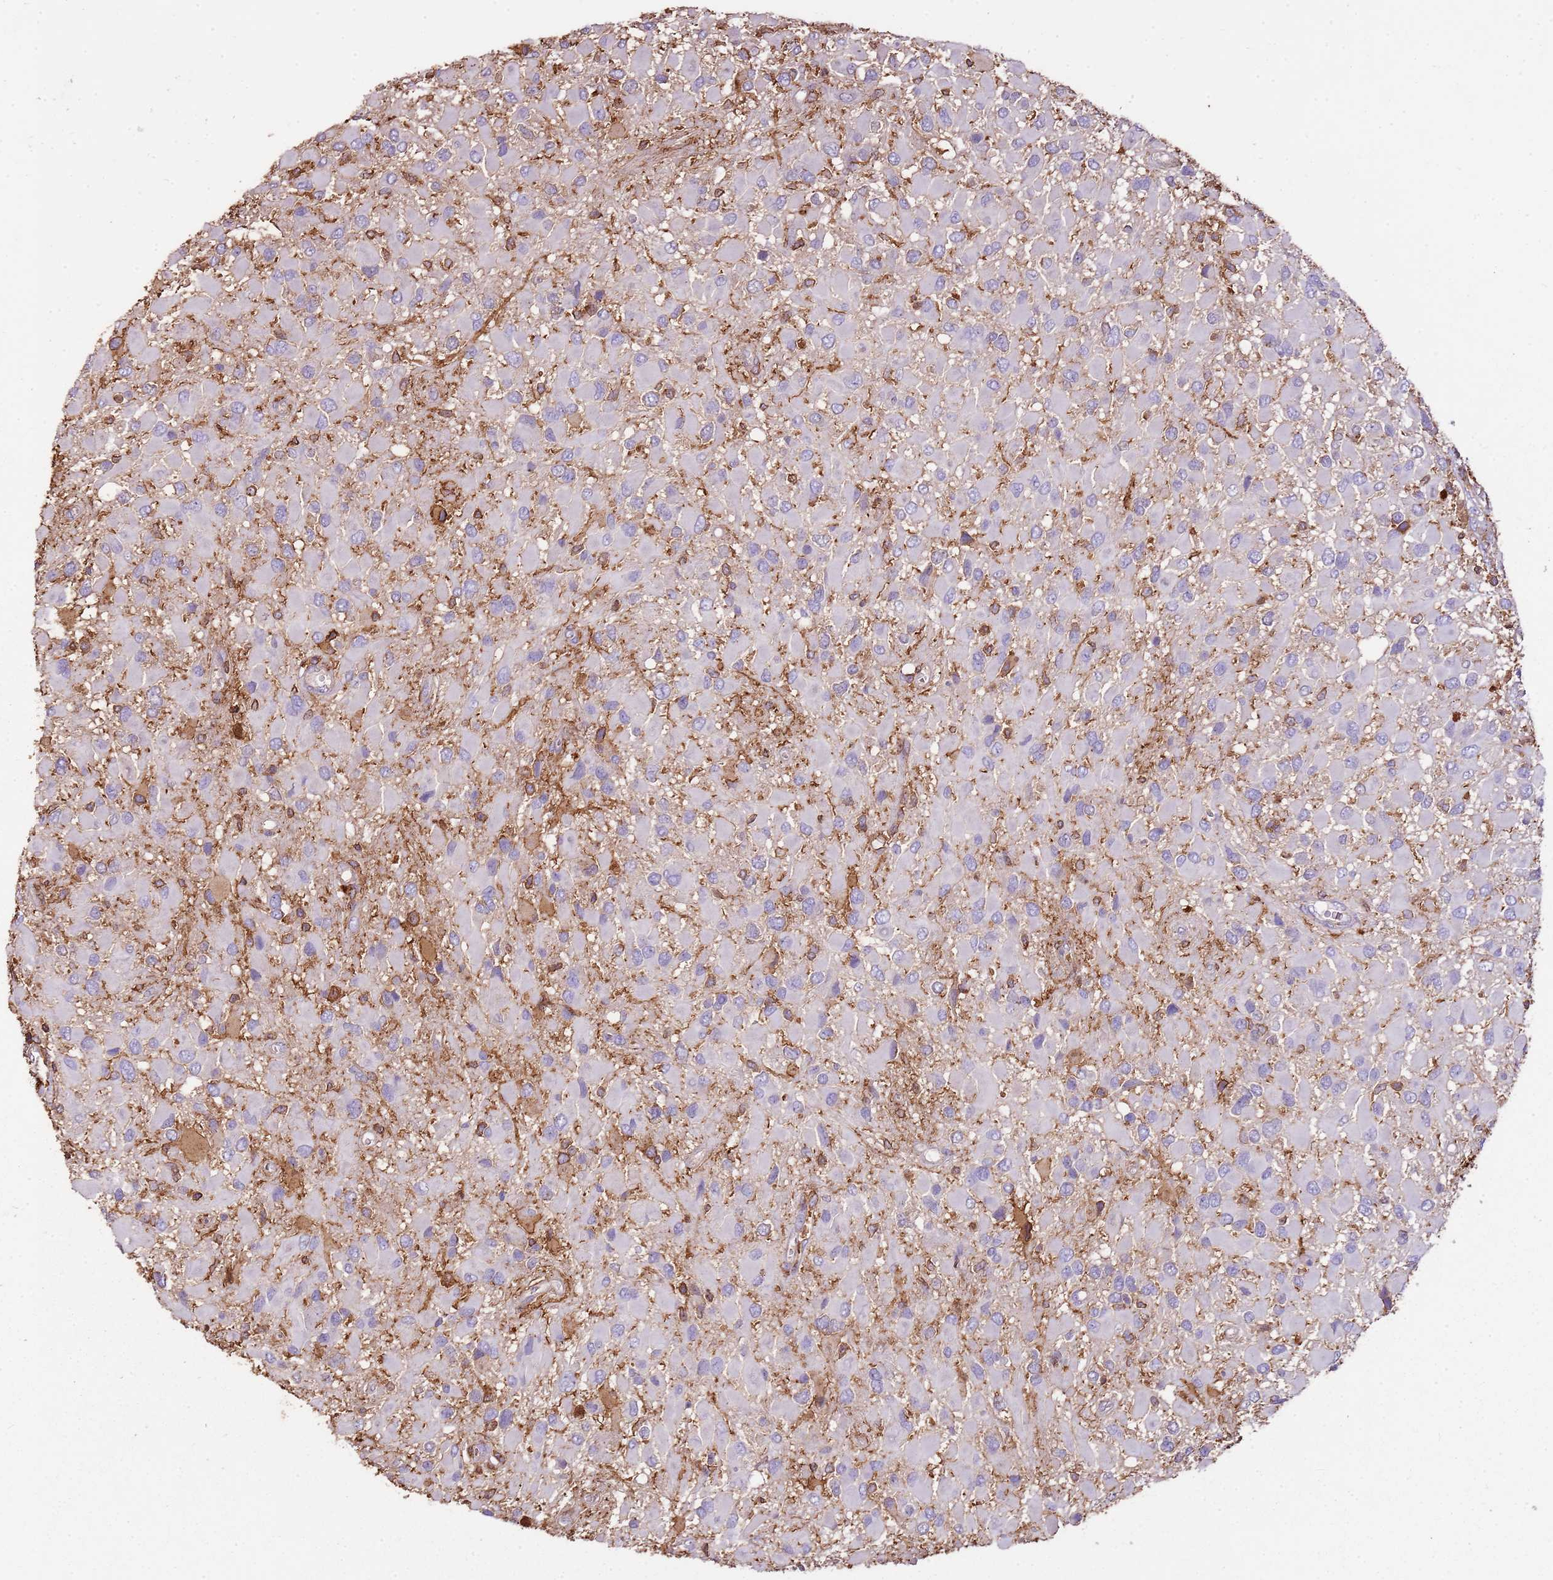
{"staining": {"intensity": "negative", "quantity": "none", "location": "none"}, "tissue": "glioma", "cell_type": "Tumor cells", "image_type": "cancer", "snomed": [{"axis": "morphology", "description": "Glioma, malignant, High grade"}, {"axis": "topography", "description": "Brain"}], "caption": "Tumor cells are negative for brown protein staining in glioma.", "gene": "ARL10", "patient": {"sex": "male", "age": 53}}